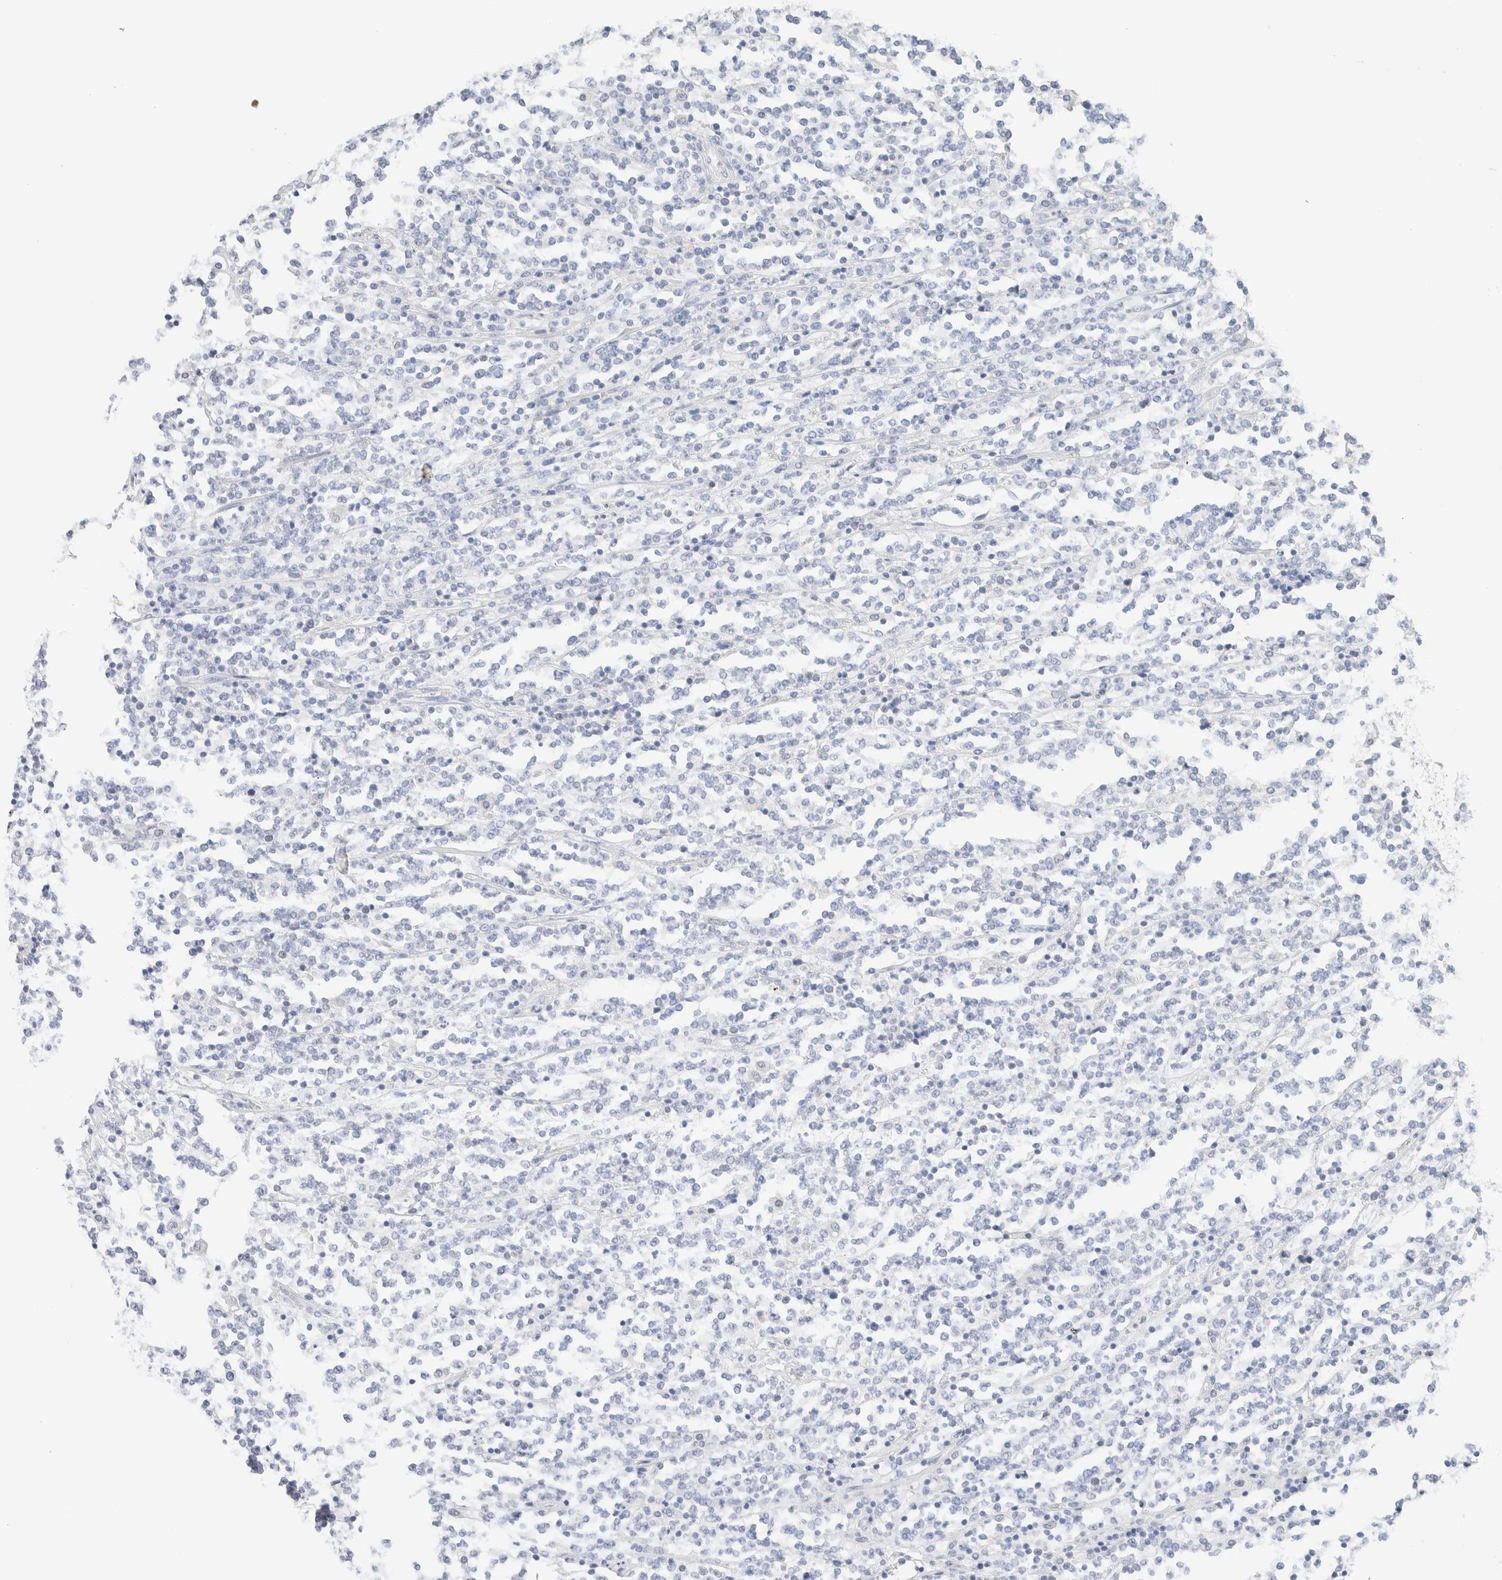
{"staining": {"intensity": "negative", "quantity": "none", "location": "none"}, "tissue": "lymphoma", "cell_type": "Tumor cells", "image_type": "cancer", "snomed": [{"axis": "morphology", "description": "Malignant lymphoma, non-Hodgkin's type, High grade"}, {"axis": "topography", "description": "Soft tissue"}], "caption": "Immunohistochemistry photomicrograph of human lymphoma stained for a protein (brown), which demonstrates no positivity in tumor cells.", "gene": "RIDA", "patient": {"sex": "male", "age": 18}}